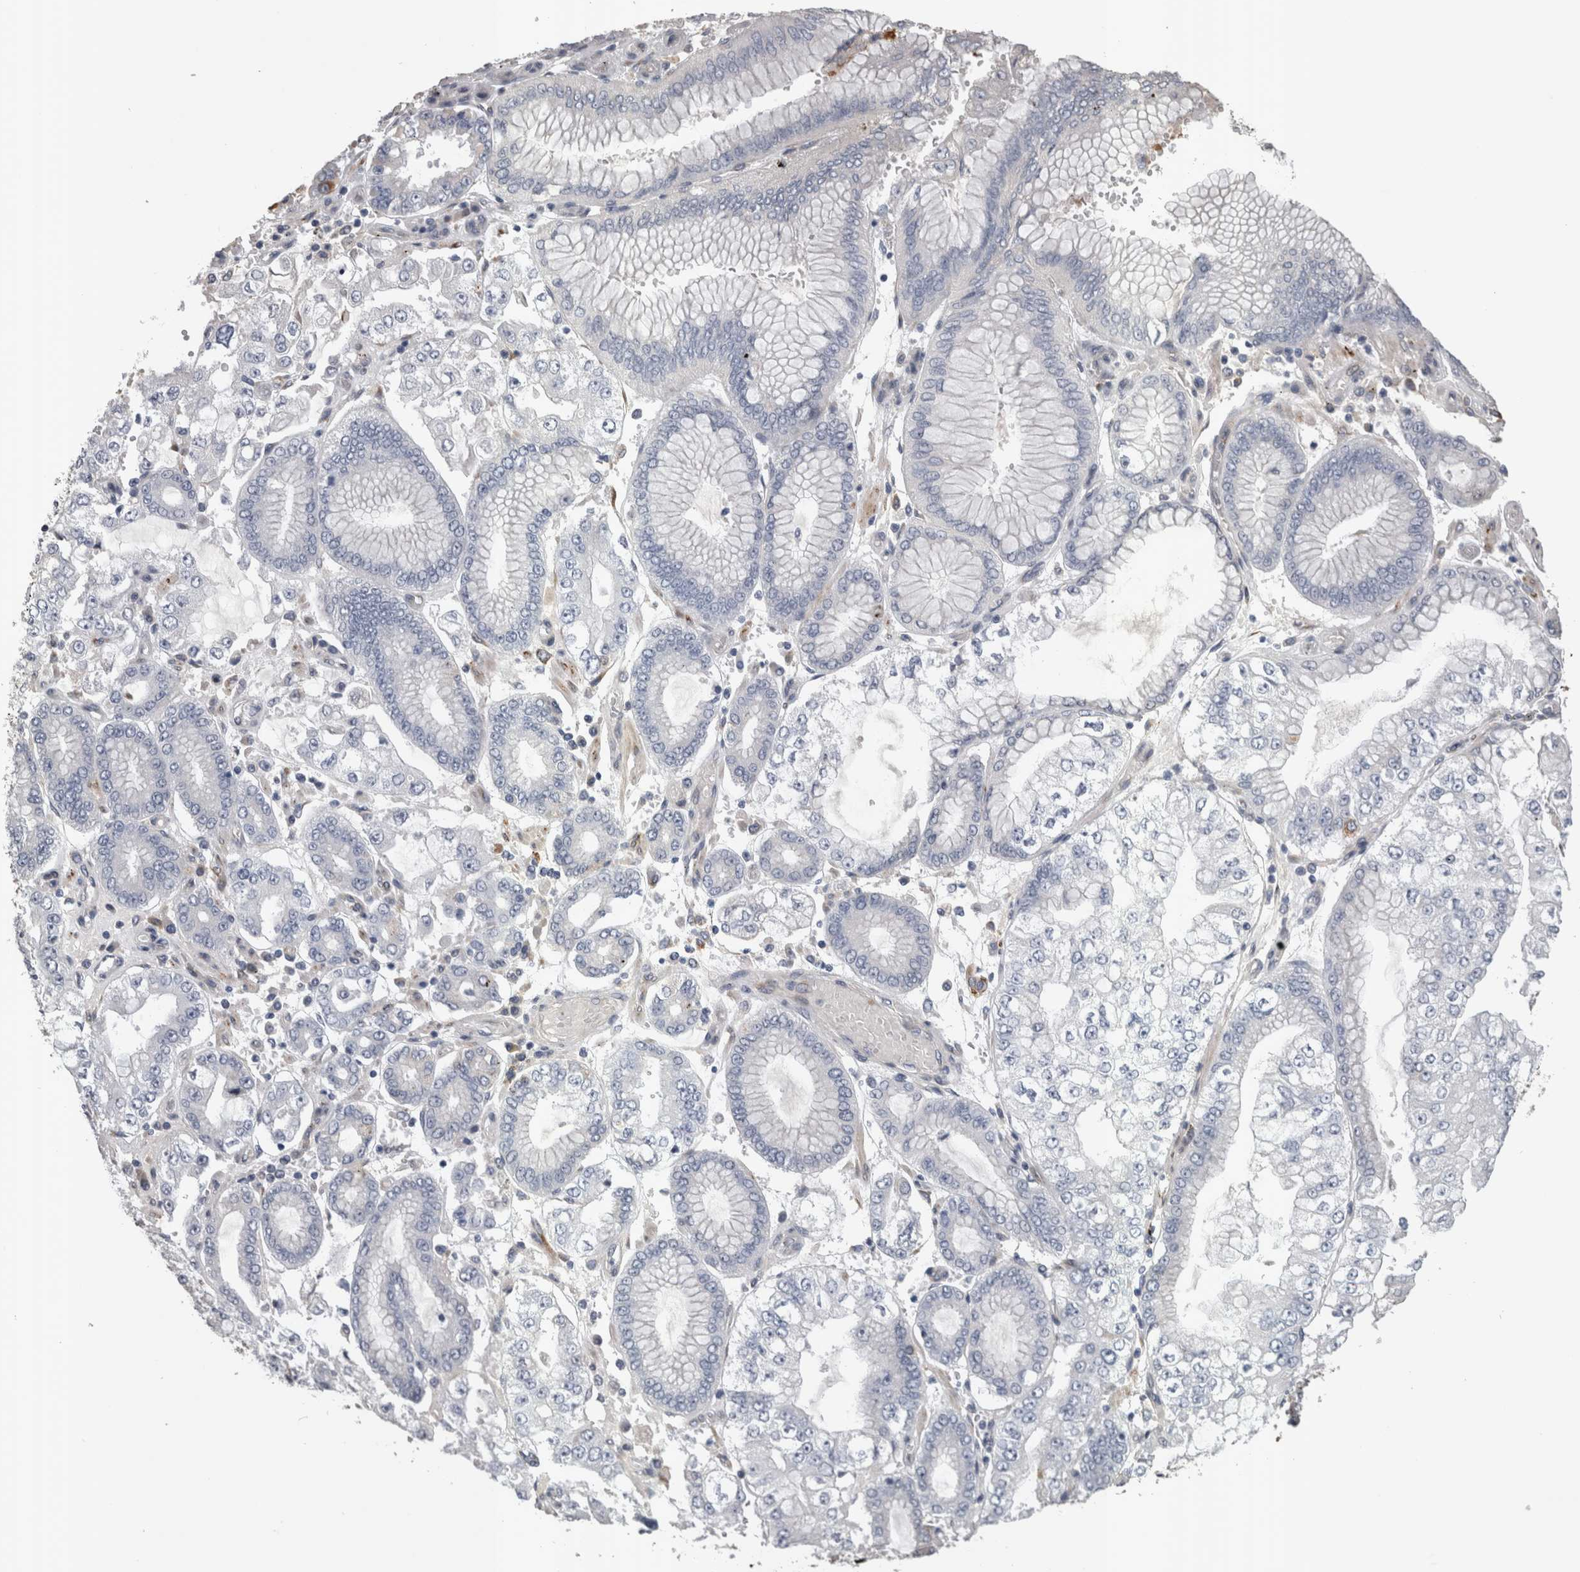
{"staining": {"intensity": "negative", "quantity": "none", "location": "none"}, "tissue": "stomach cancer", "cell_type": "Tumor cells", "image_type": "cancer", "snomed": [{"axis": "morphology", "description": "Adenocarcinoma, NOS"}, {"axis": "topography", "description": "Stomach"}], "caption": "Stomach cancer stained for a protein using immunohistochemistry (IHC) reveals no staining tumor cells.", "gene": "STC1", "patient": {"sex": "male", "age": 76}}